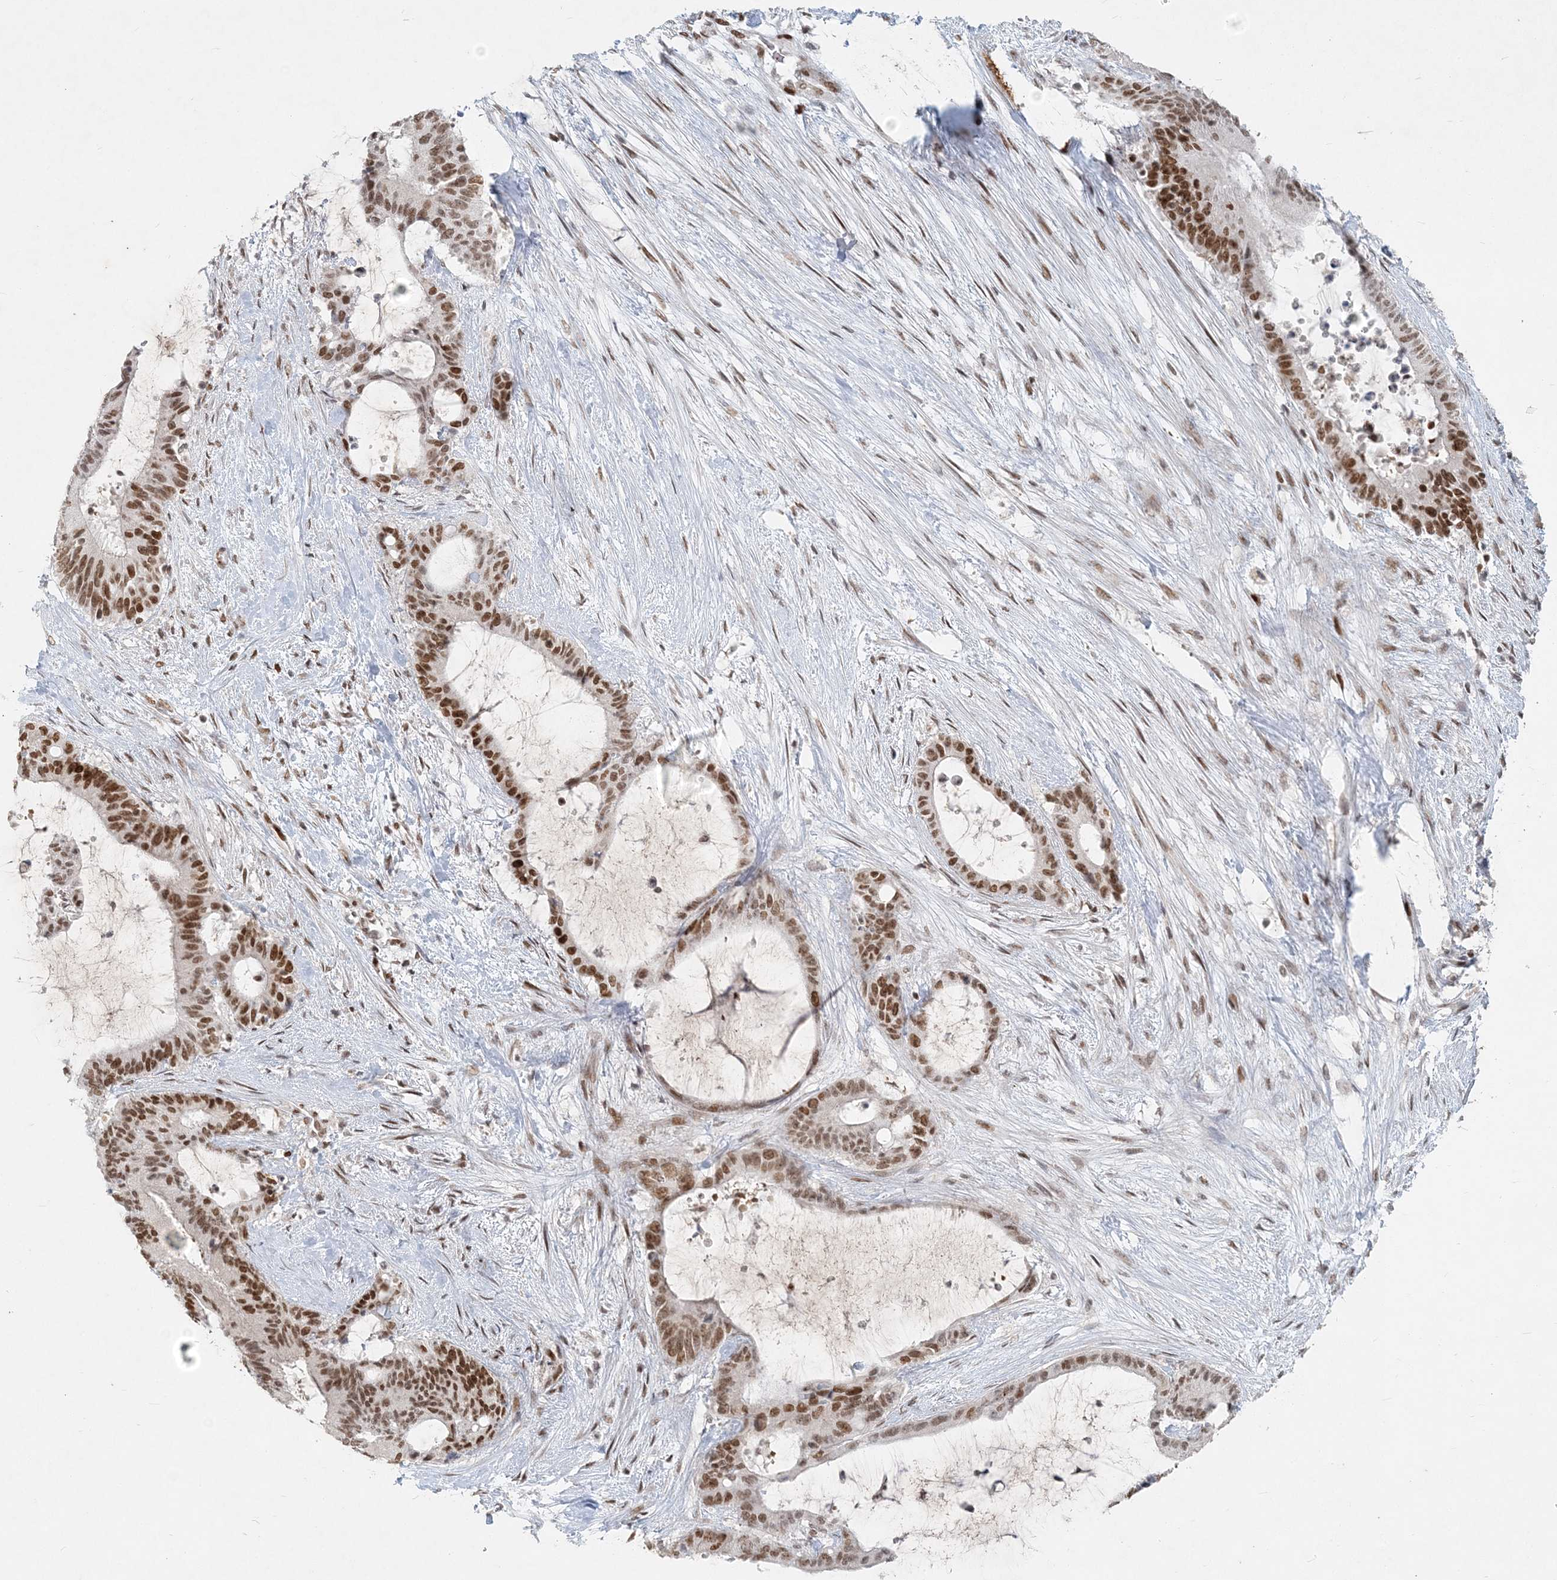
{"staining": {"intensity": "moderate", "quantity": ">75%", "location": "nuclear"}, "tissue": "liver cancer", "cell_type": "Tumor cells", "image_type": "cancer", "snomed": [{"axis": "morphology", "description": "Normal tissue, NOS"}, {"axis": "morphology", "description": "Cholangiocarcinoma"}, {"axis": "topography", "description": "Liver"}, {"axis": "topography", "description": "Peripheral nerve tissue"}], "caption": "Immunohistochemistry micrograph of human liver cancer (cholangiocarcinoma) stained for a protein (brown), which reveals medium levels of moderate nuclear positivity in approximately >75% of tumor cells.", "gene": "BAZ1B", "patient": {"sex": "female", "age": 73}}